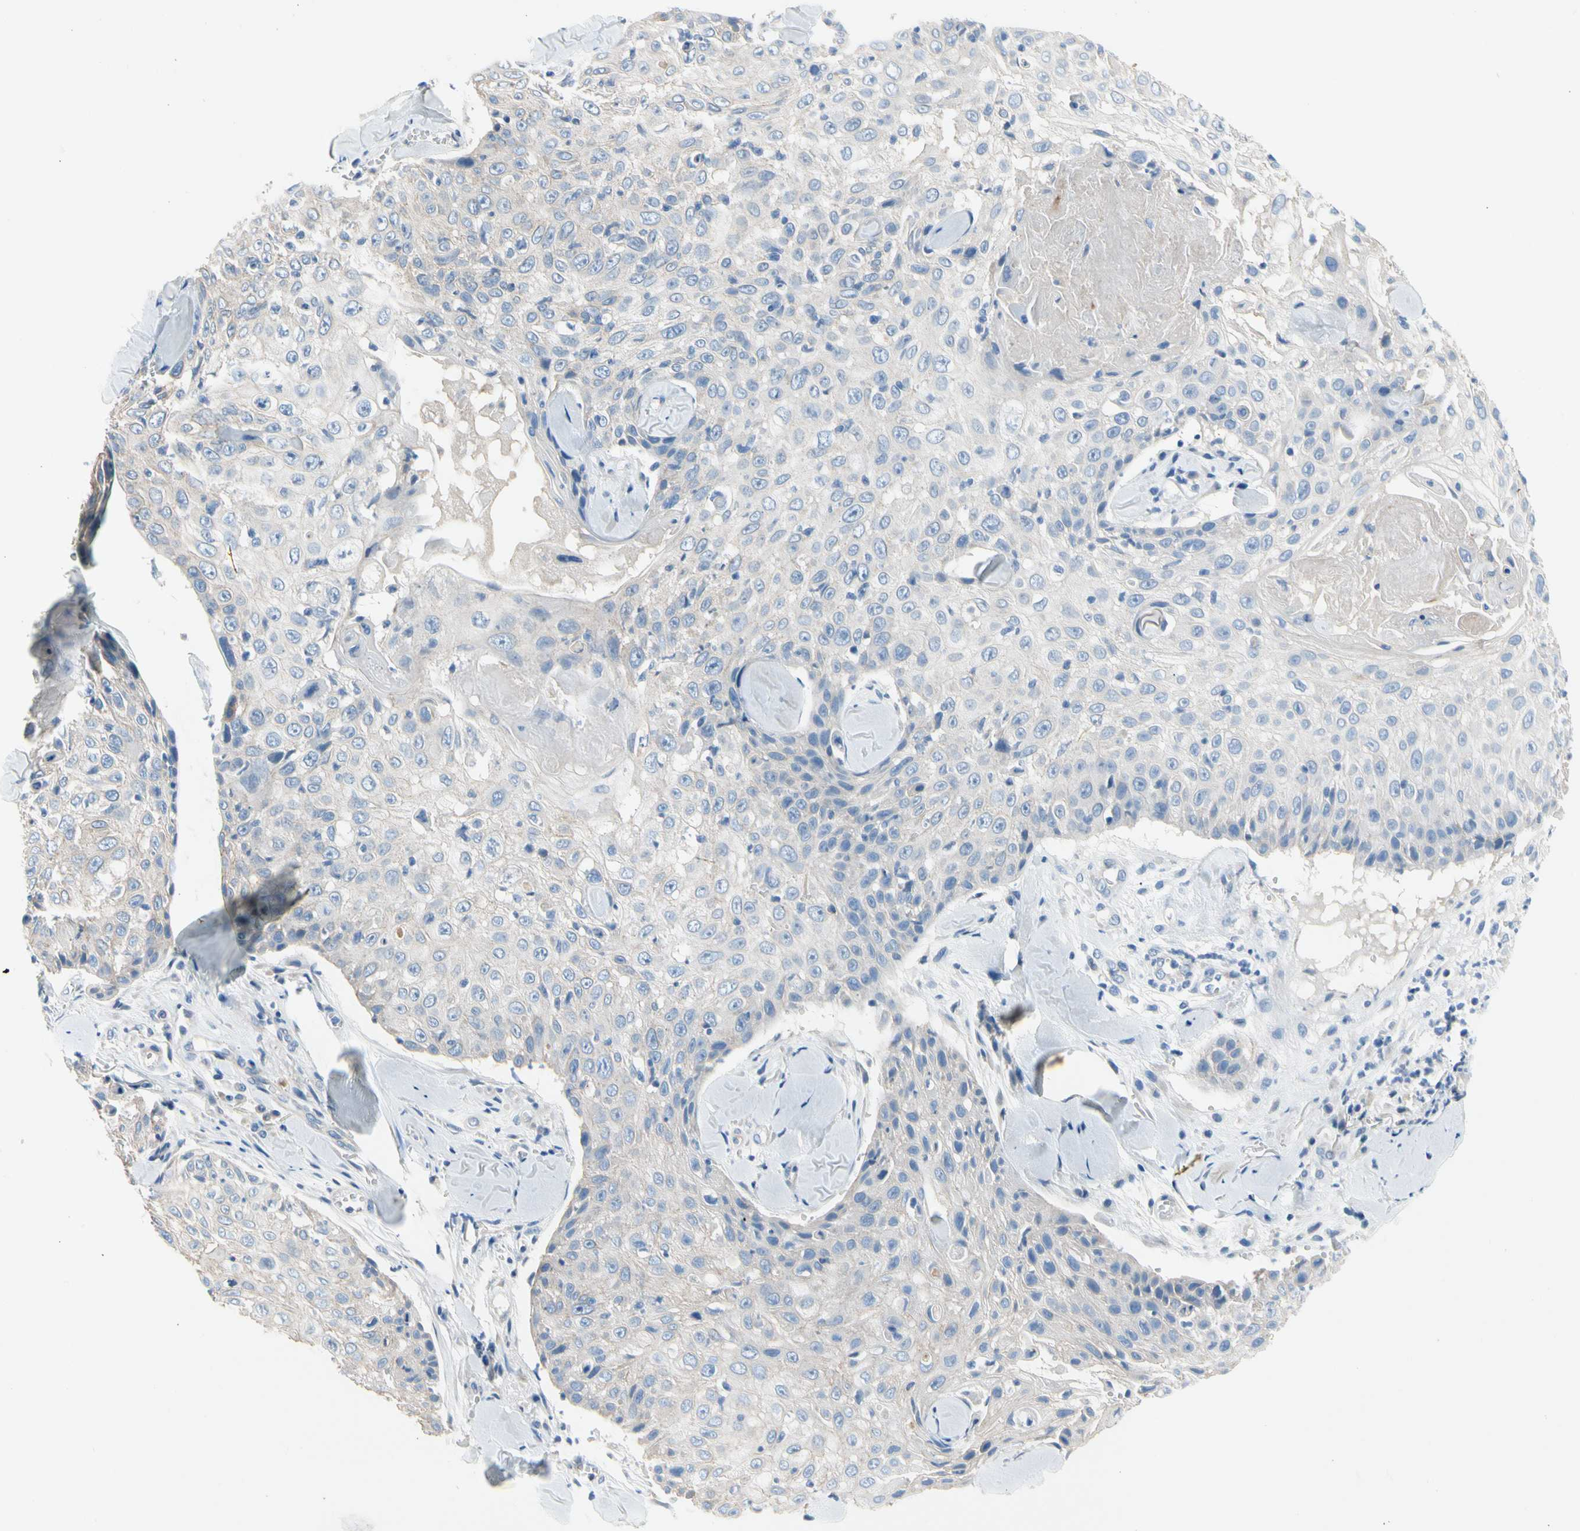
{"staining": {"intensity": "negative", "quantity": "none", "location": "none"}, "tissue": "skin cancer", "cell_type": "Tumor cells", "image_type": "cancer", "snomed": [{"axis": "morphology", "description": "Squamous cell carcinoma, NOS"}, {"axis": "topography", "description": "Skin"}], "caption": "There is no significant staining in tumor cells of skin cancer (squamous cell carcinoma).", "gene": "CA14", "patient": {"sex": "male", "age": 86}}